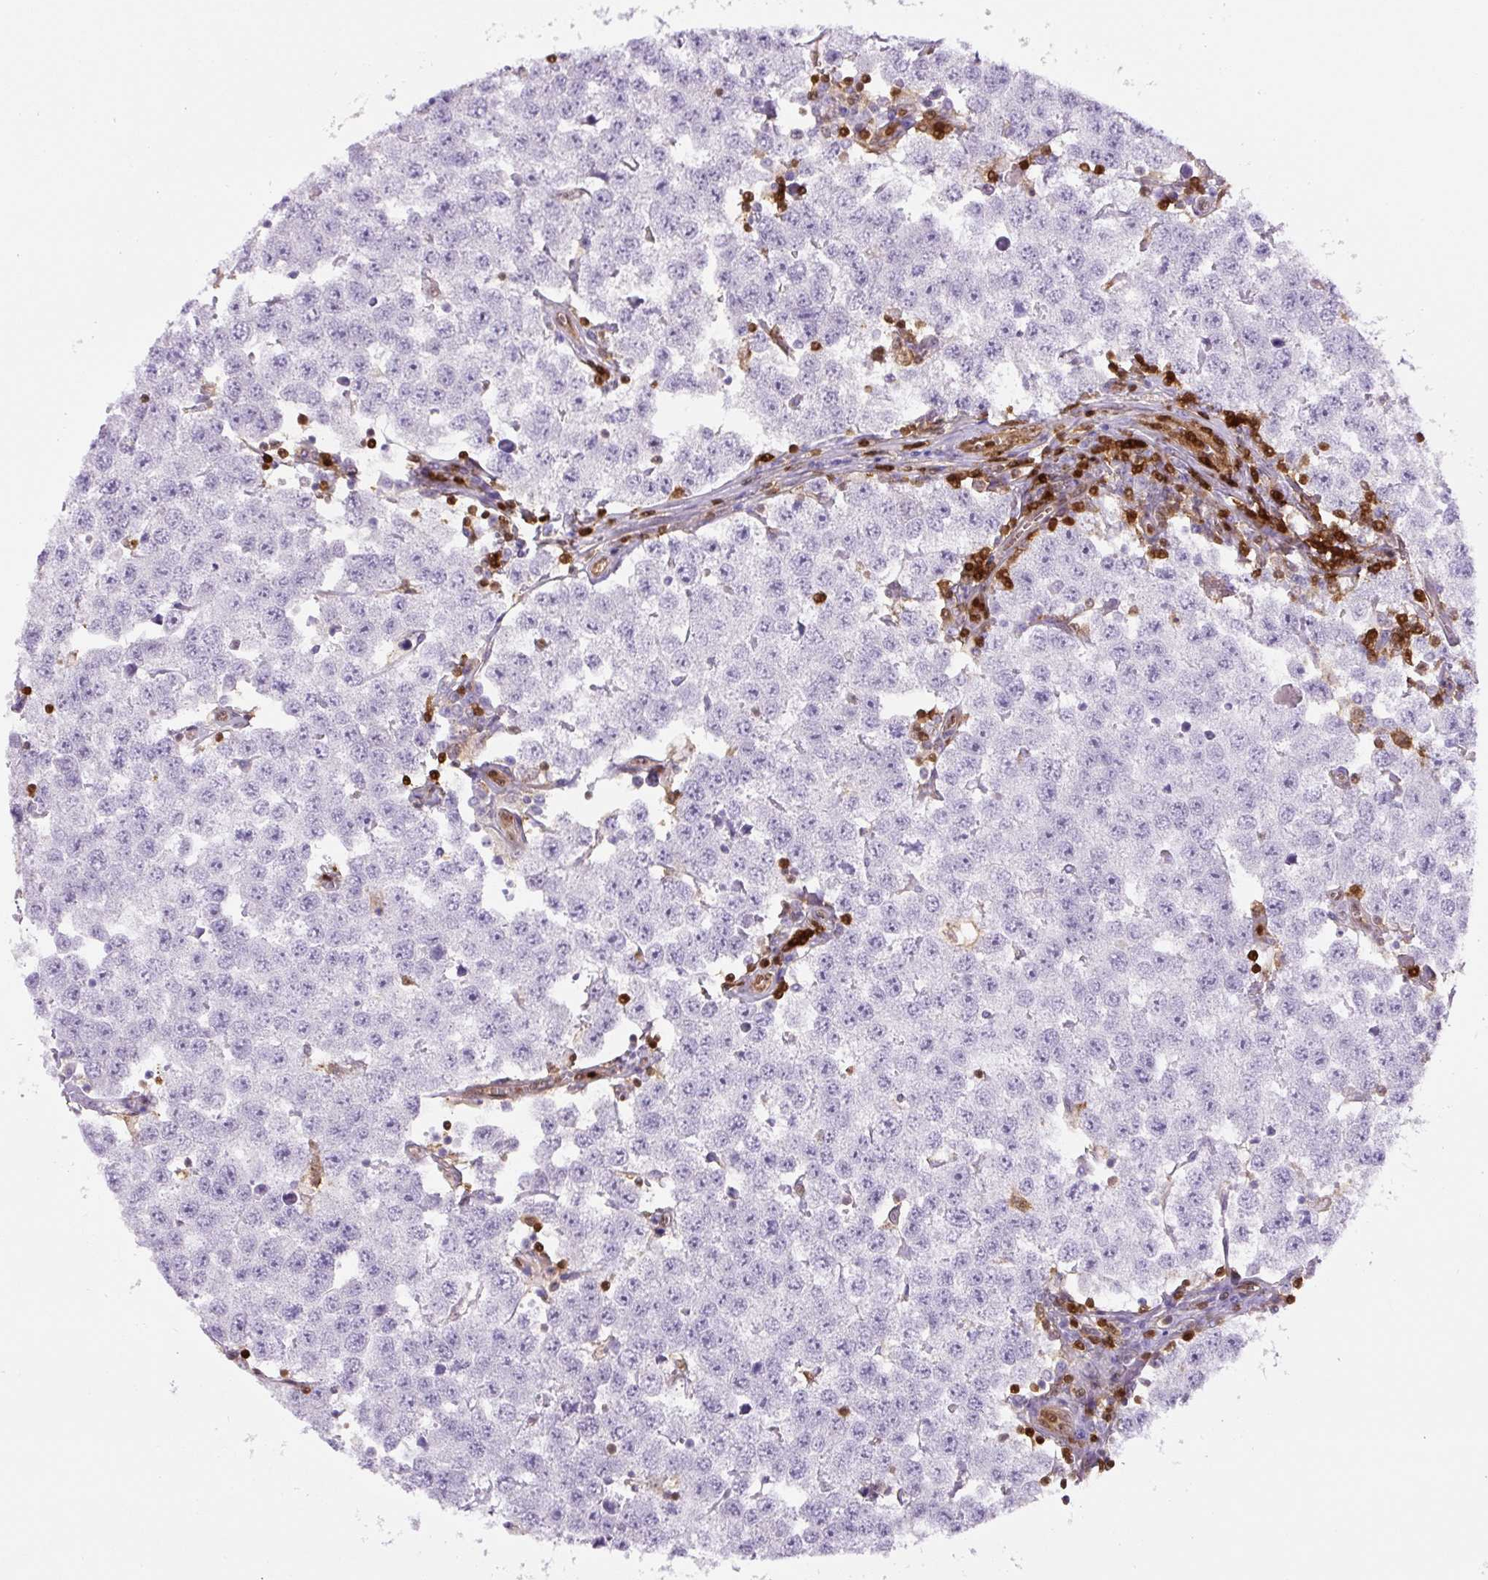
{"staining": {"intensity": "negative", "quantity": "none", "location": "none"}, "tissue": "testis cancer", "cell_type": "Tumor cells", "image_type": "cancer", "snomed": [{"axis": "morphology", "description": "Seminoma, NOS"}, {"axis": "topography", "description": "Testis"}], "caption": "DAB (3,3'-diaminobenzidine) immunohistochemical staining of seminoma (testis) exhibits no significant expression in tumor cells.", "gene": "ANXA1", "patient": {"sex": "male", "age": 34}}